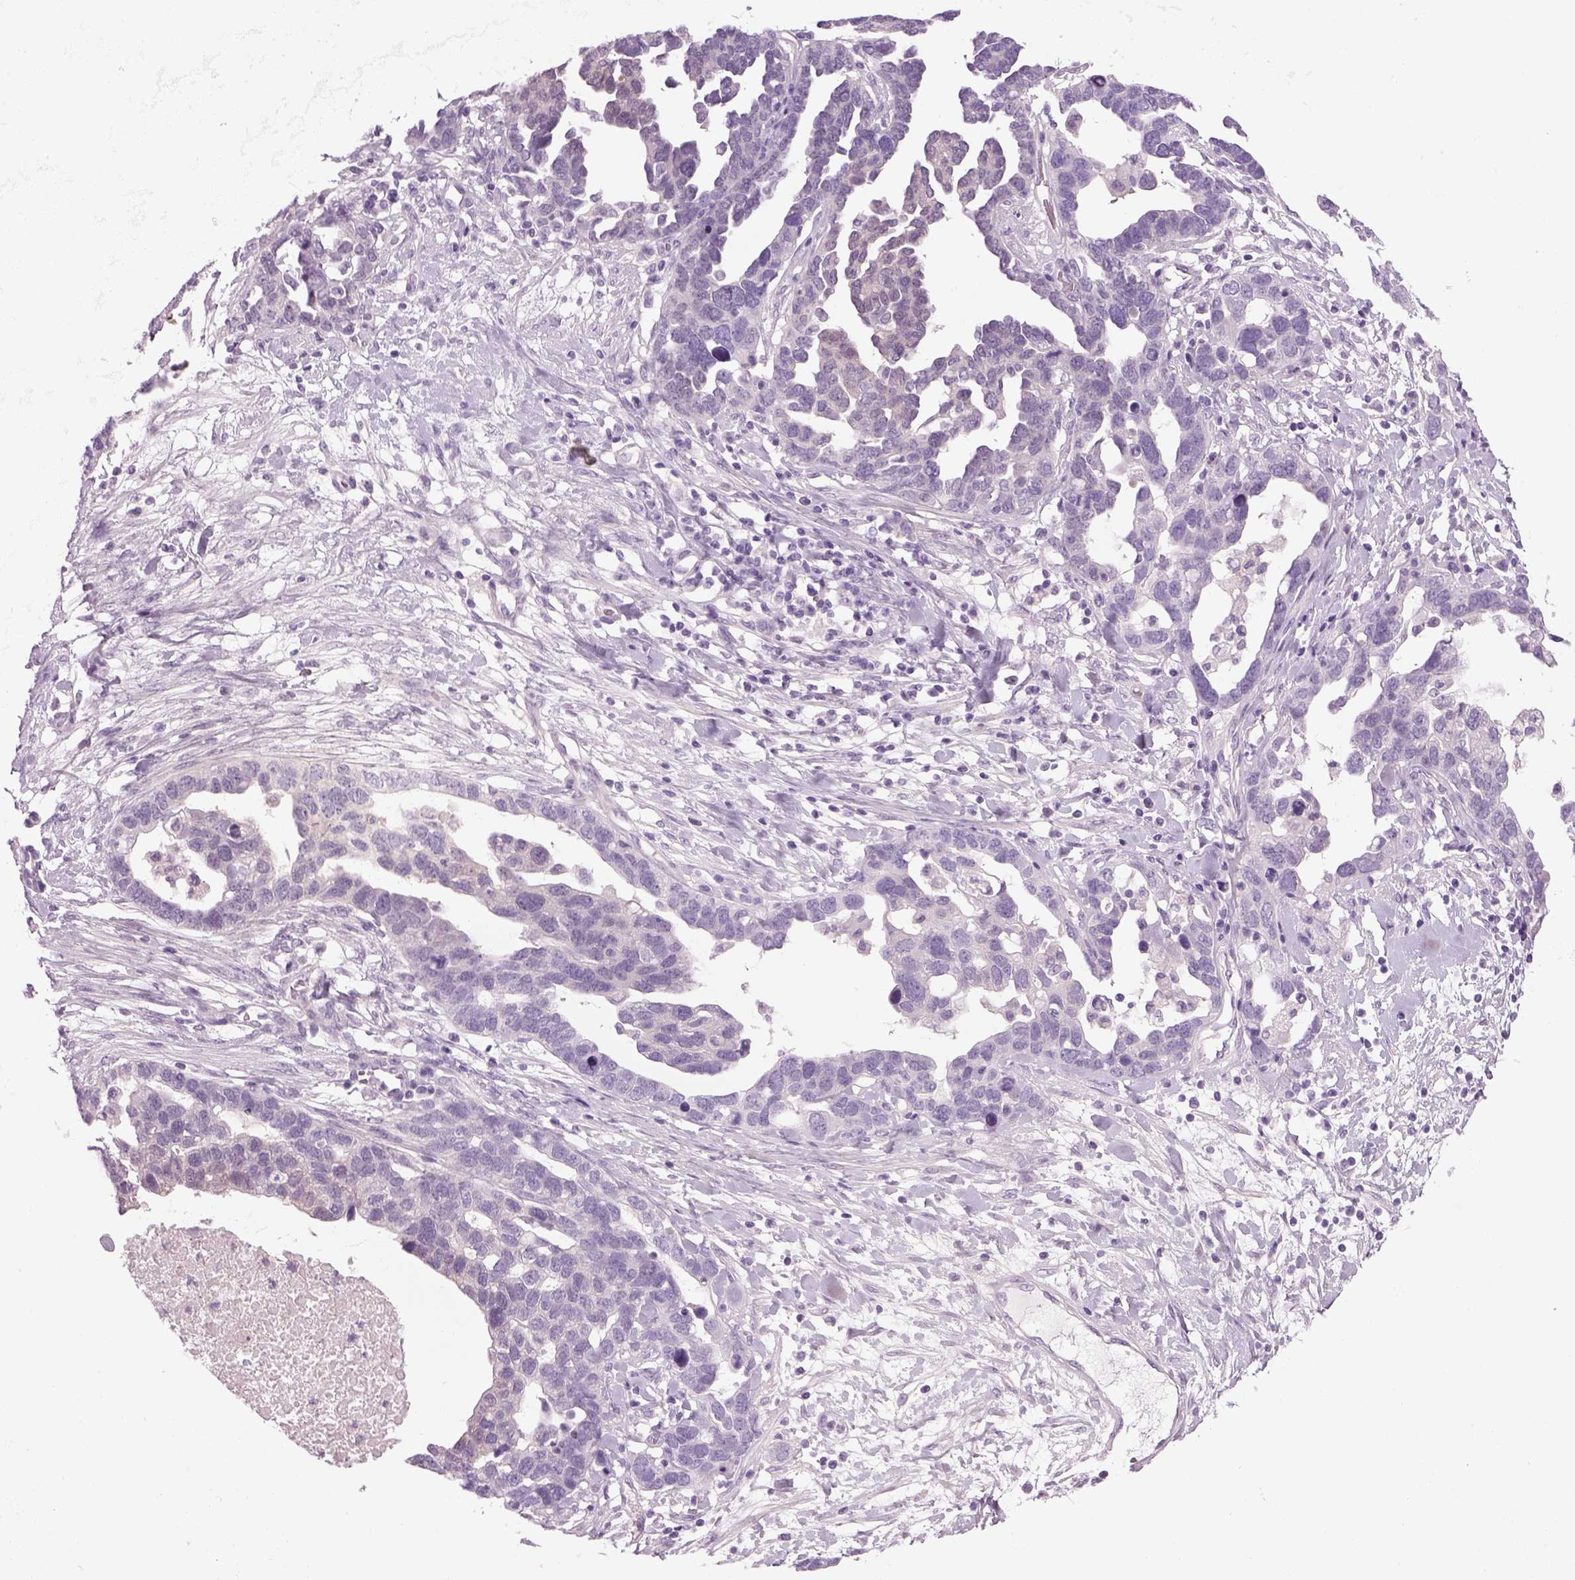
{"staining": {"intensity": "negative", "quantity": "none", "location": "none"}, "tissue": "ovarian cancer", "cell_type": "Tumor cells", "image_type": "cancer", "snomed": [{"axis": "morphology", "description": "Cystadenocarcinoma, serous, NOS"}, {"axis": "topography", "description": "Ovary"}], "caption": "IHC photomicrograph of serous cystadenocarcinoma (ovarian) stained for a protein (brown), which demonstrates no expression in tumor cells.", "gene": "MDH1B", "patient": {"sex": "female", "age": 54}}